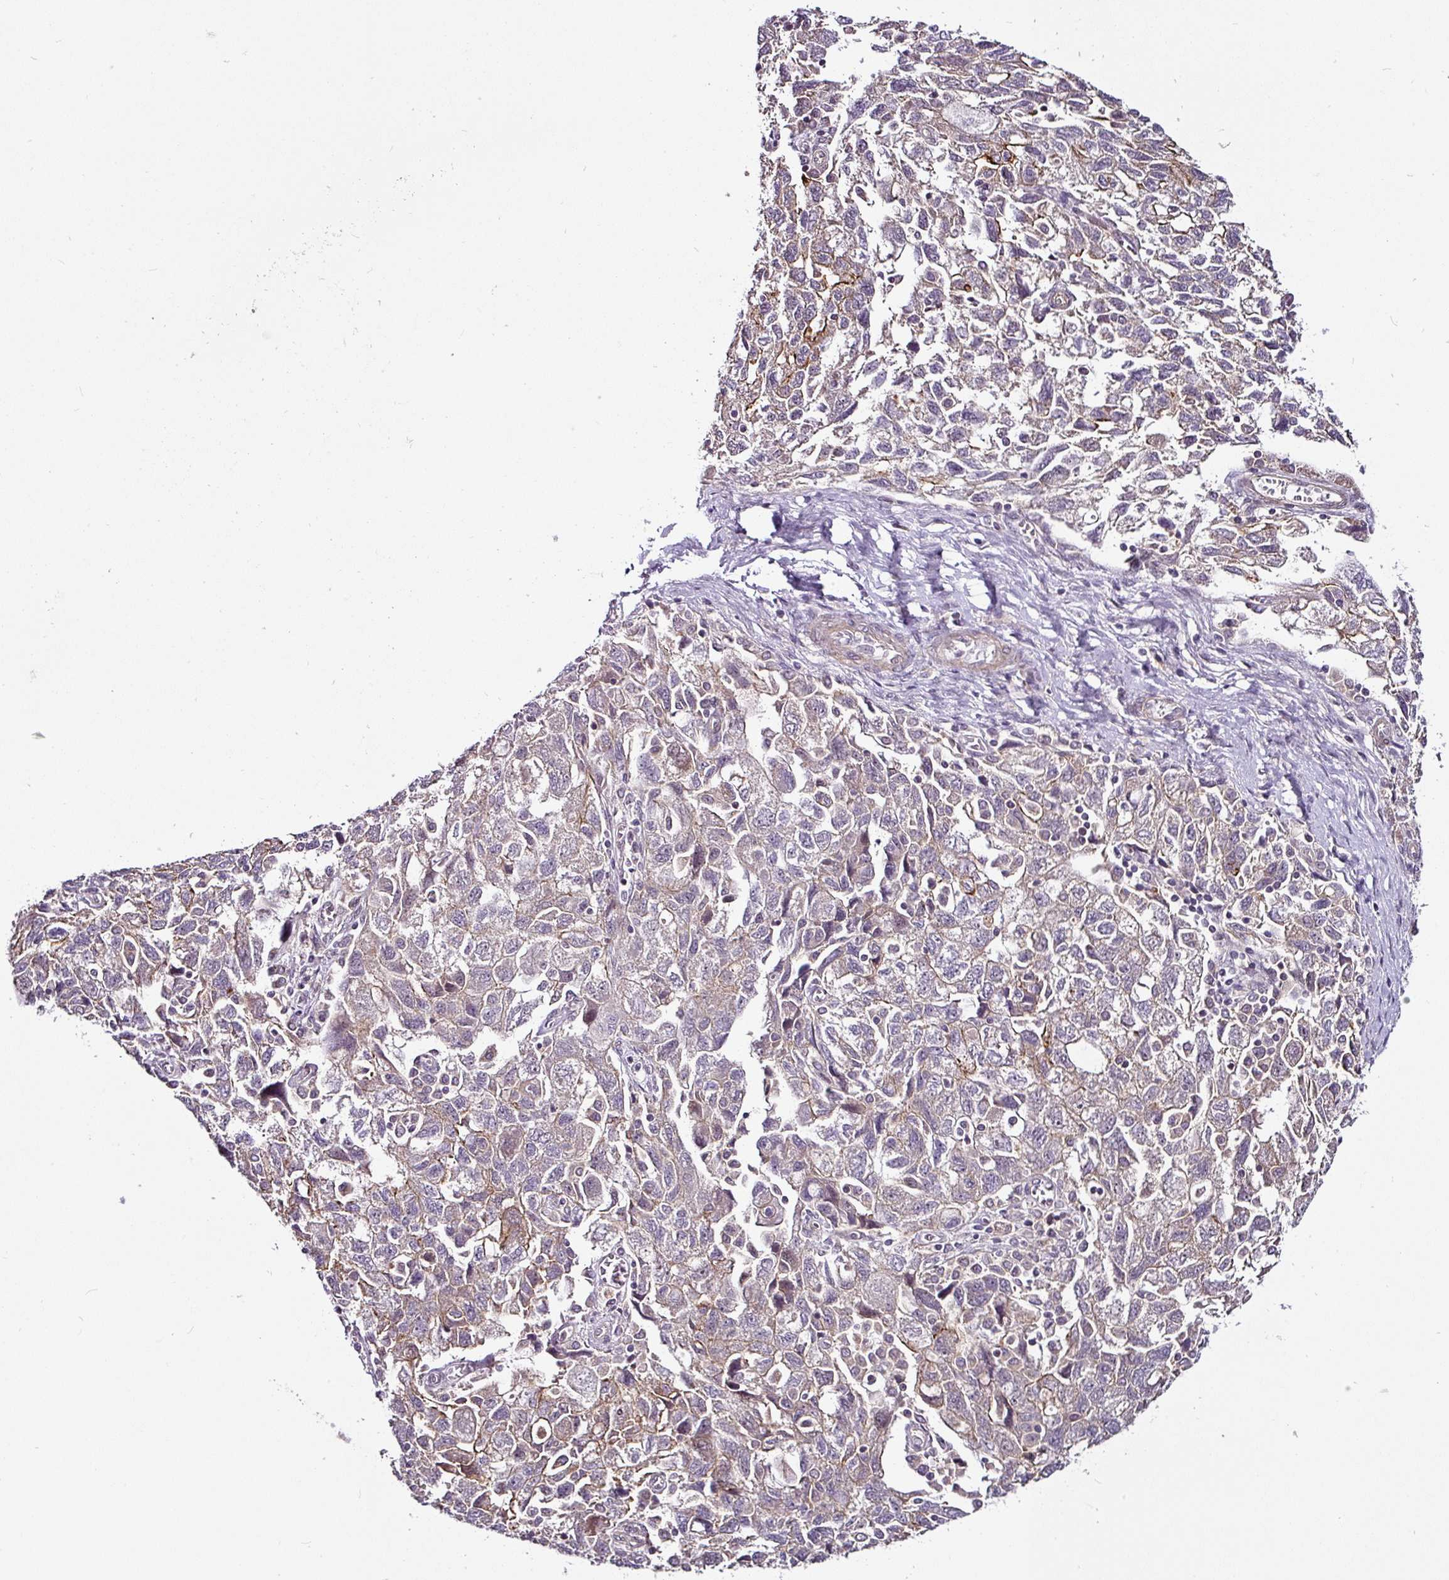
{"staining": {"intensity": "moderate", "quantity": "25%-75%", "location": "cytoplasmic/membranous"}, "tissue": "ovarian cancer", "cell_type": "Tumor cells", "image_type": "cancer", "snomed": [{"axis": "morphology", "description": "Carcinoma, NOS"}, {"axis": "morphology", "description": "Cystadenocarcinoma, serous, NOS"}, {"axis": "topography", "description": "Ovary"}], "caption": "This photomicrograph exhibits serous cystadenocarcinoma (ovarian) stained with IHC to label a protein in brown. The cytoplasmic/membranous of tumor cells show moderate positivity for the protein. Nuclei are counter-stained blue.", "gene": "DCAF13", "patient": {"sex": "female", "age": 69}}